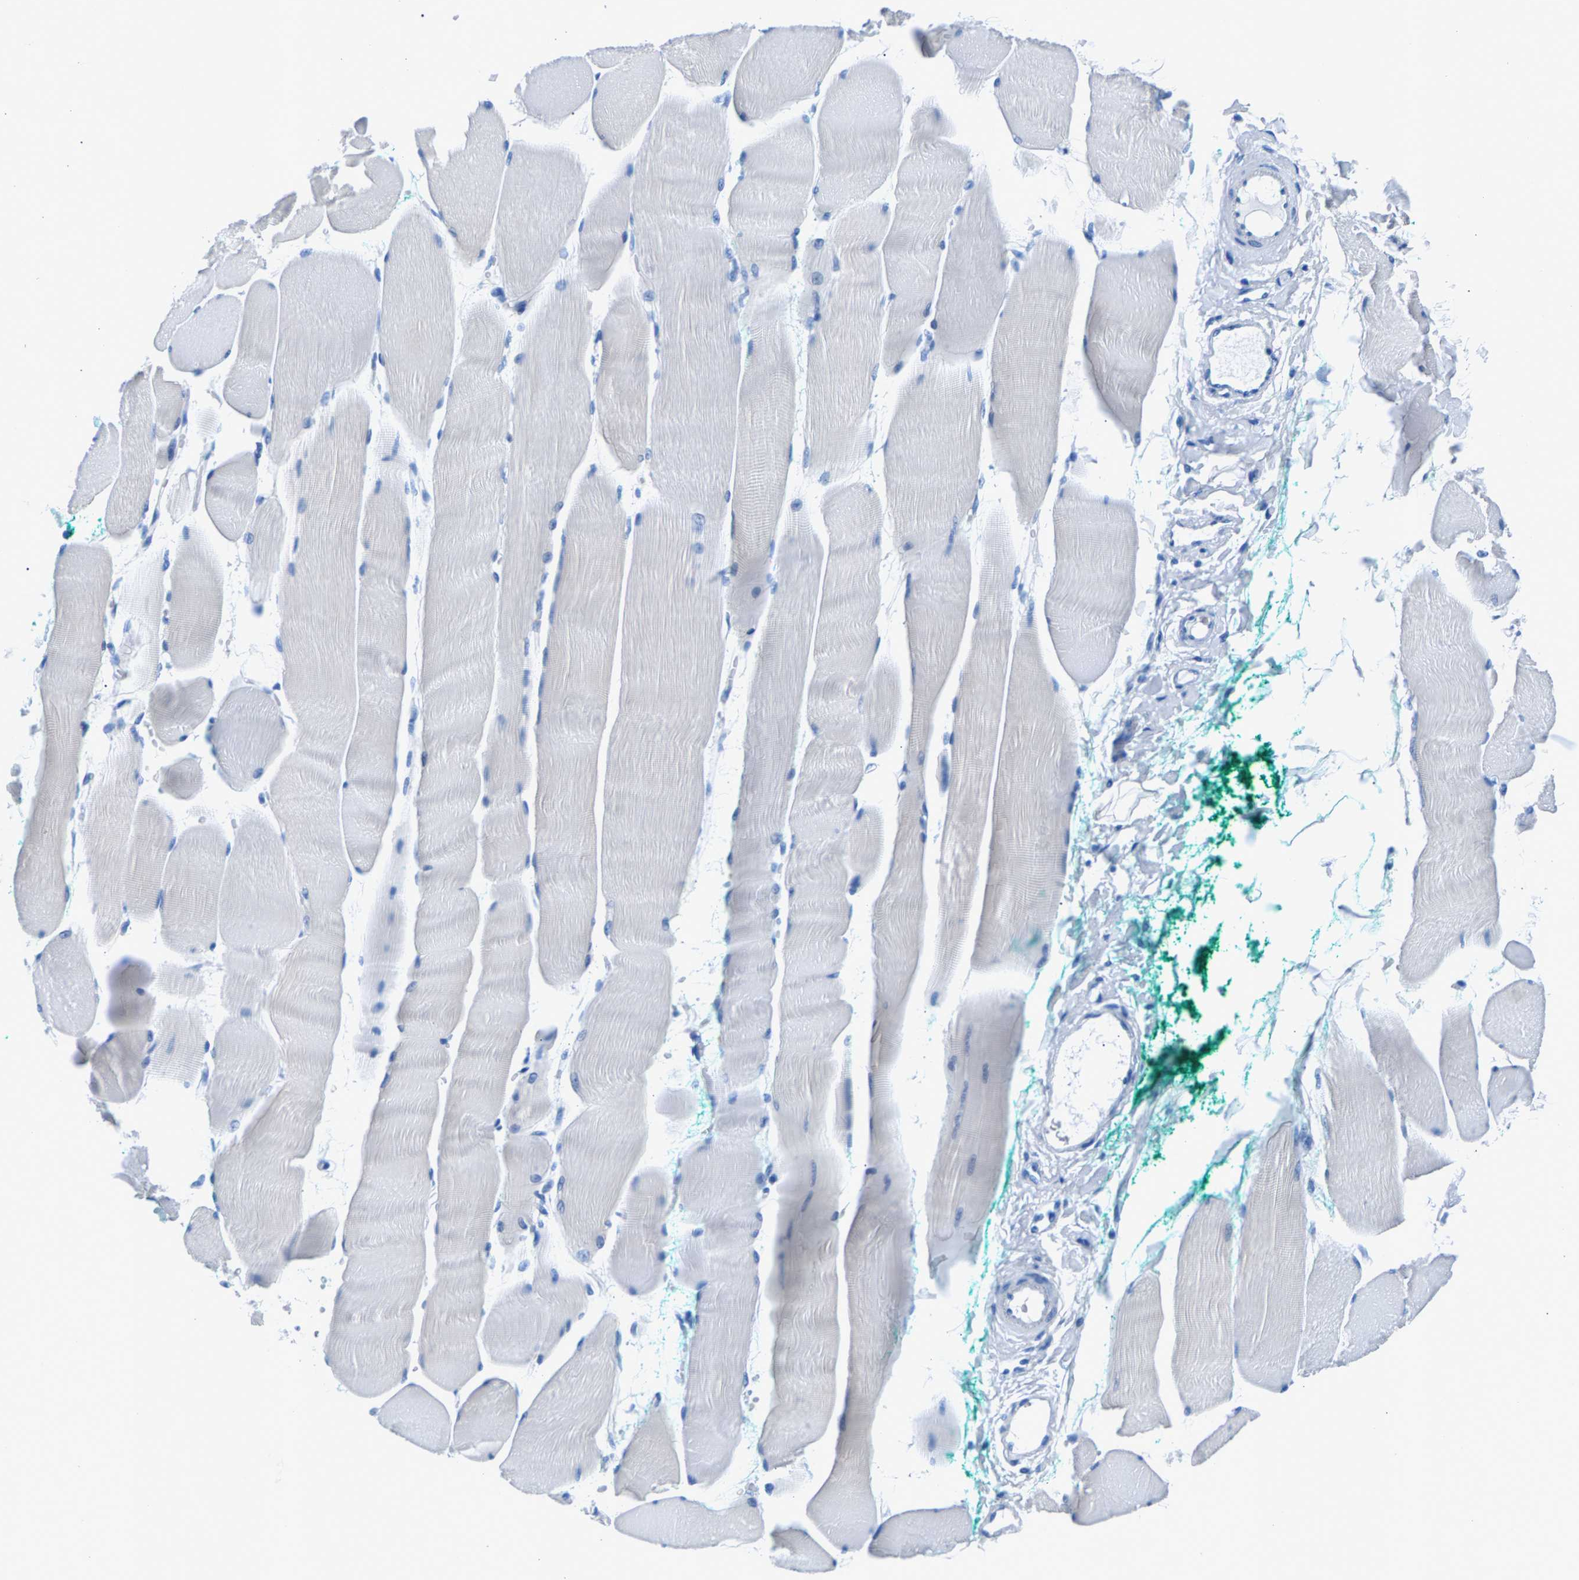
{"staining": {"intensity": "negative", "quantity": "none", "location": "none"}, "tissue": "skeletal muscle", "cell_type": "Myocytes", "image_type": "normal", "snomed": [{"axis": "morphology", "description": "Normal tissue, NOS"}, {"axis": "morphology", "description": "Squamous cell carcinoma, NOS"}, {"axis": "topography", "description": "Skeletal muscle"}], "caption": "Photomicrograph shows no protein expression in myocytes of benign skeletal muscle. (DAB (3,3'-diaminobenzidine) immunohistochemistry, high magnification).", "gene": "CPS1", "patient": {"sex": "male", "age": 51}}